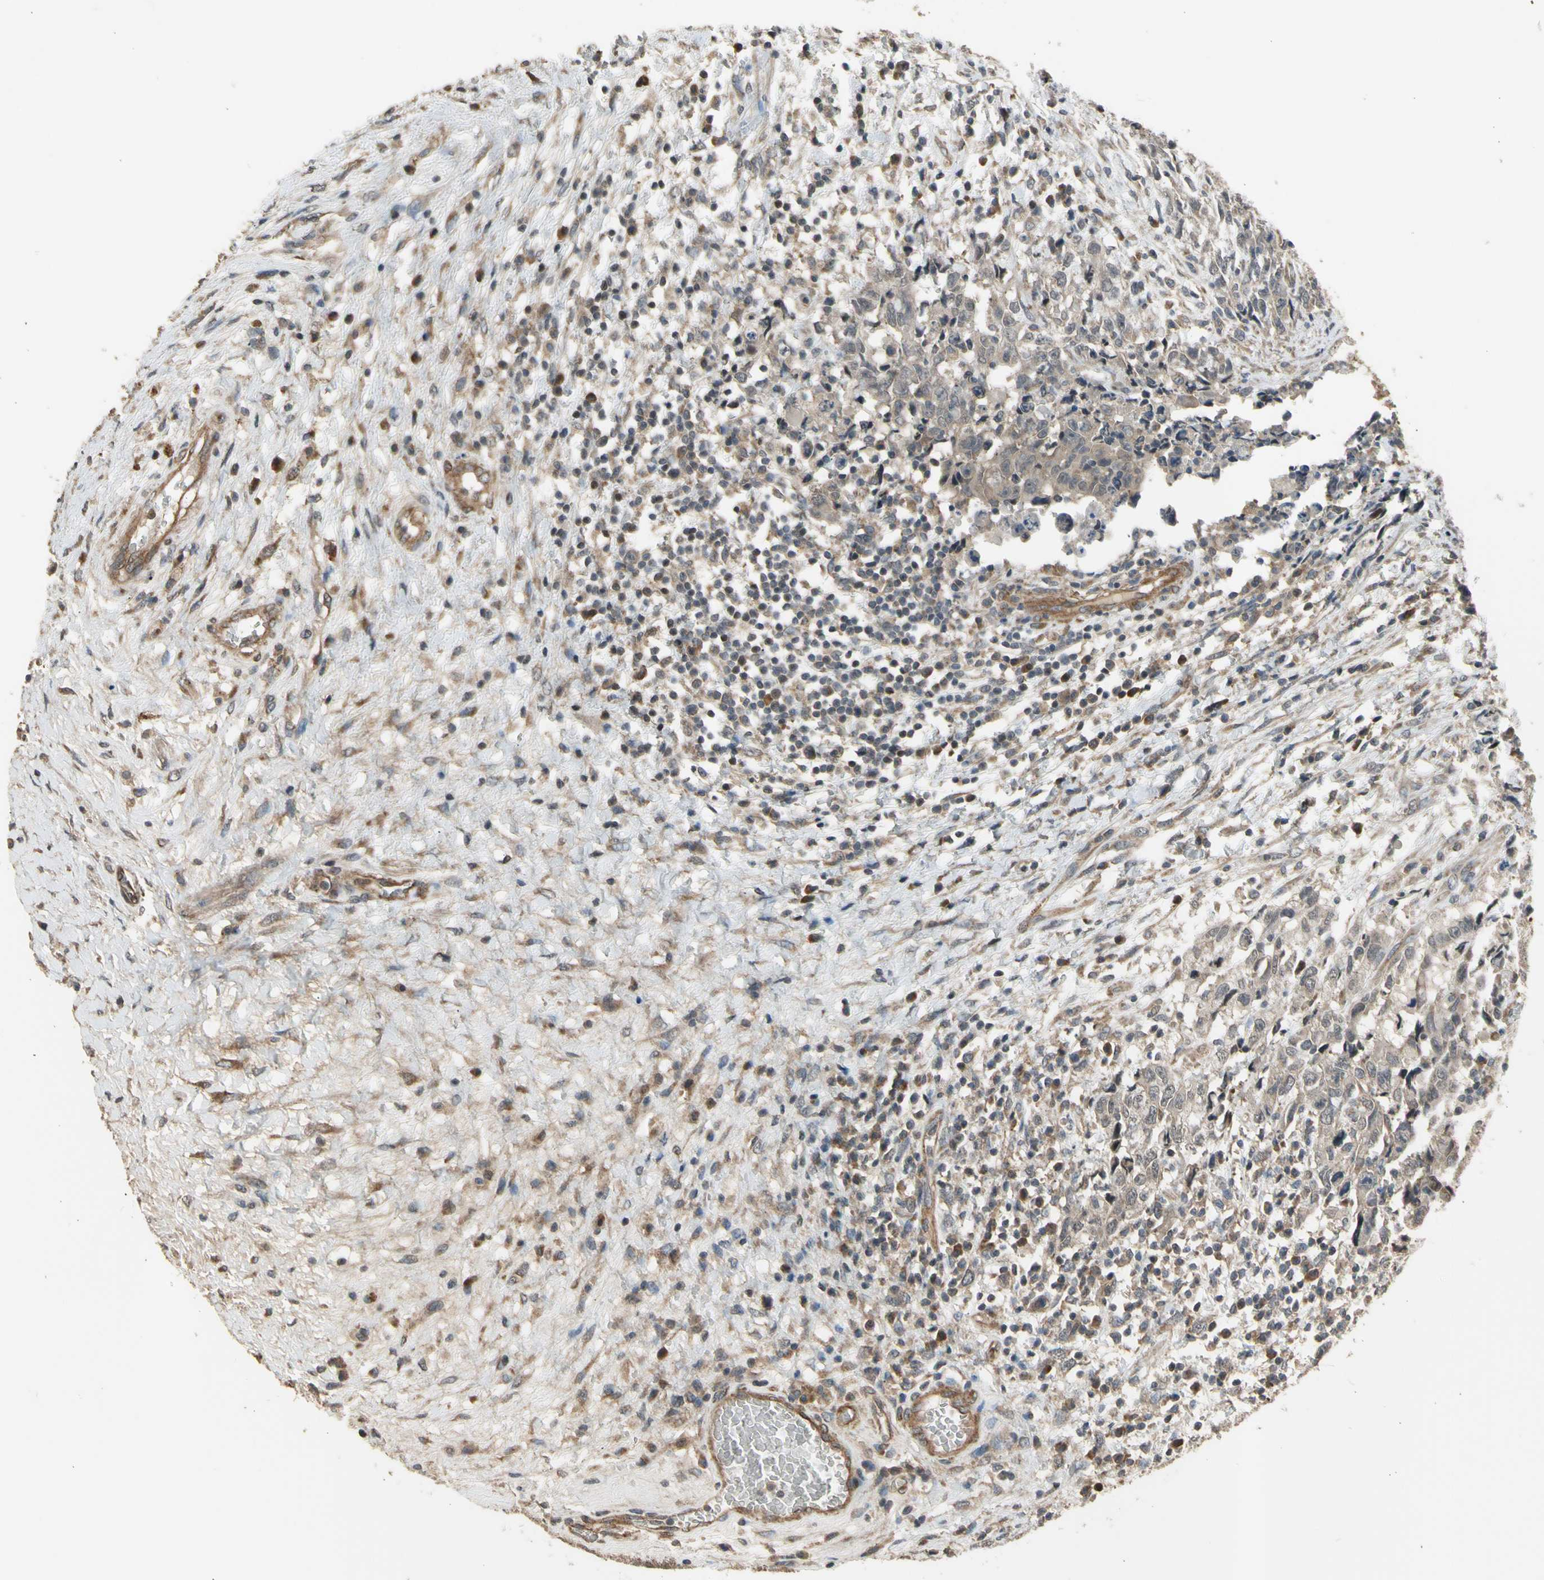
{"staining": {"intensity": "weak", "quantity": "<25%", "location": "cytoplasmic/membranous"}, "tissue": "testis cancer", "cell_type": "Tumor cells", "image_type": "cancer", "snomed": [{"axis": "morphology", "description": "Carcinoma, Embryonal, NOS"}, {"axis": "topography", "description": "Testis"}], "caption": "DAB immunohistochemical staining of human testis cancer (embryonal carcinoma) displays no significant expression in tumor cells.", "gene": "EFNB2", "patient": {"sex": "male", "age": 26}}